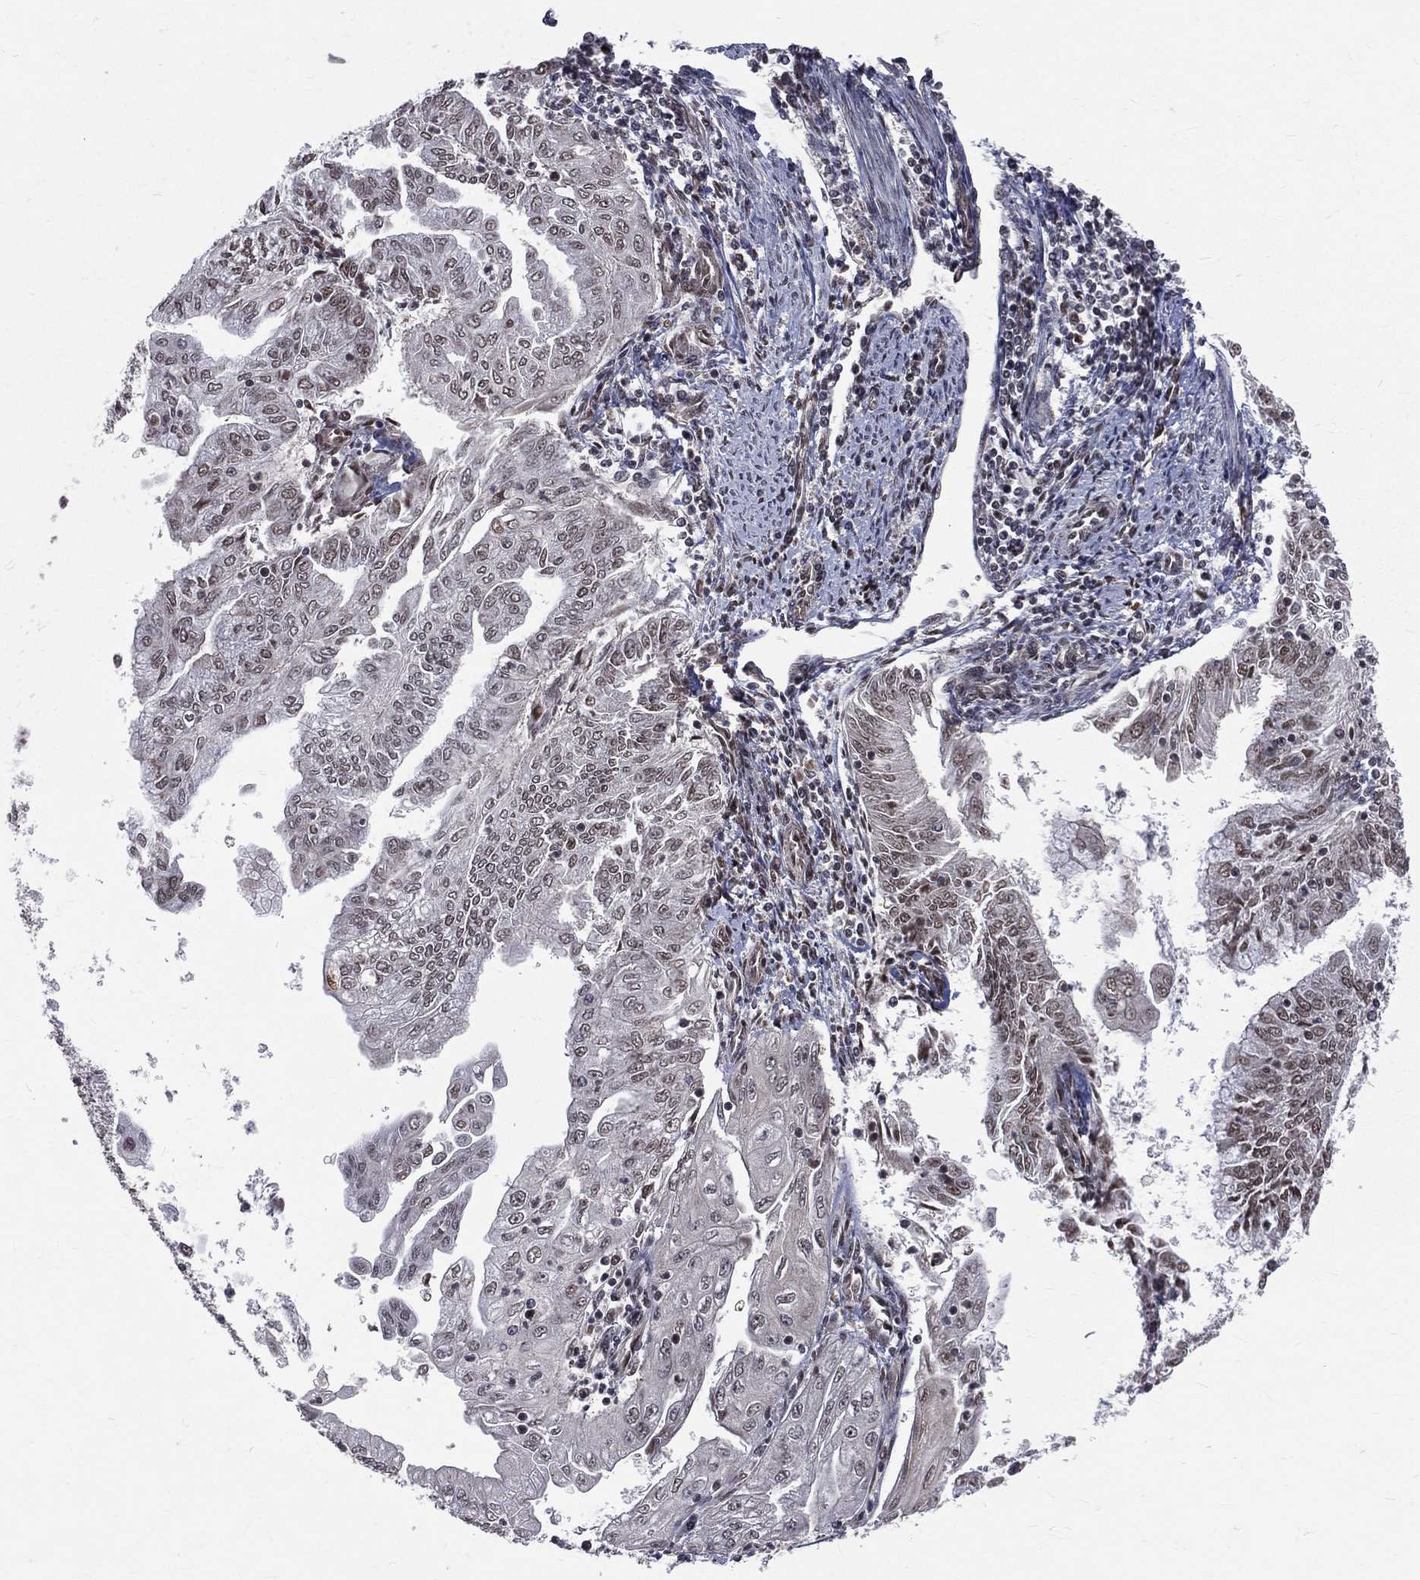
{"staining": {"intensity": "moderate", "quantity": "<25%", "location": "nuclear"}, "tissue": "endometrial cancer", "cell_type": "Tumor cells", "image_type": "cancer", "snomed": [{"axis": "morphology", "description": "Adenocarcinoma, NOS"}, {"axis": "topography", "description": "Endometrium"}], "caption": "A histopathology image of human endometrial cancer (adenocarcinoma) stained for a protein shows moderate nuclear brown staining in tumor cells. The staining is performed using DAB brown chromogen to label protein expression. The nuclei are counter-stained blue using hematoxylin.", "gene": "SMC3", "patient": {"sex": "female", "age": 56}}